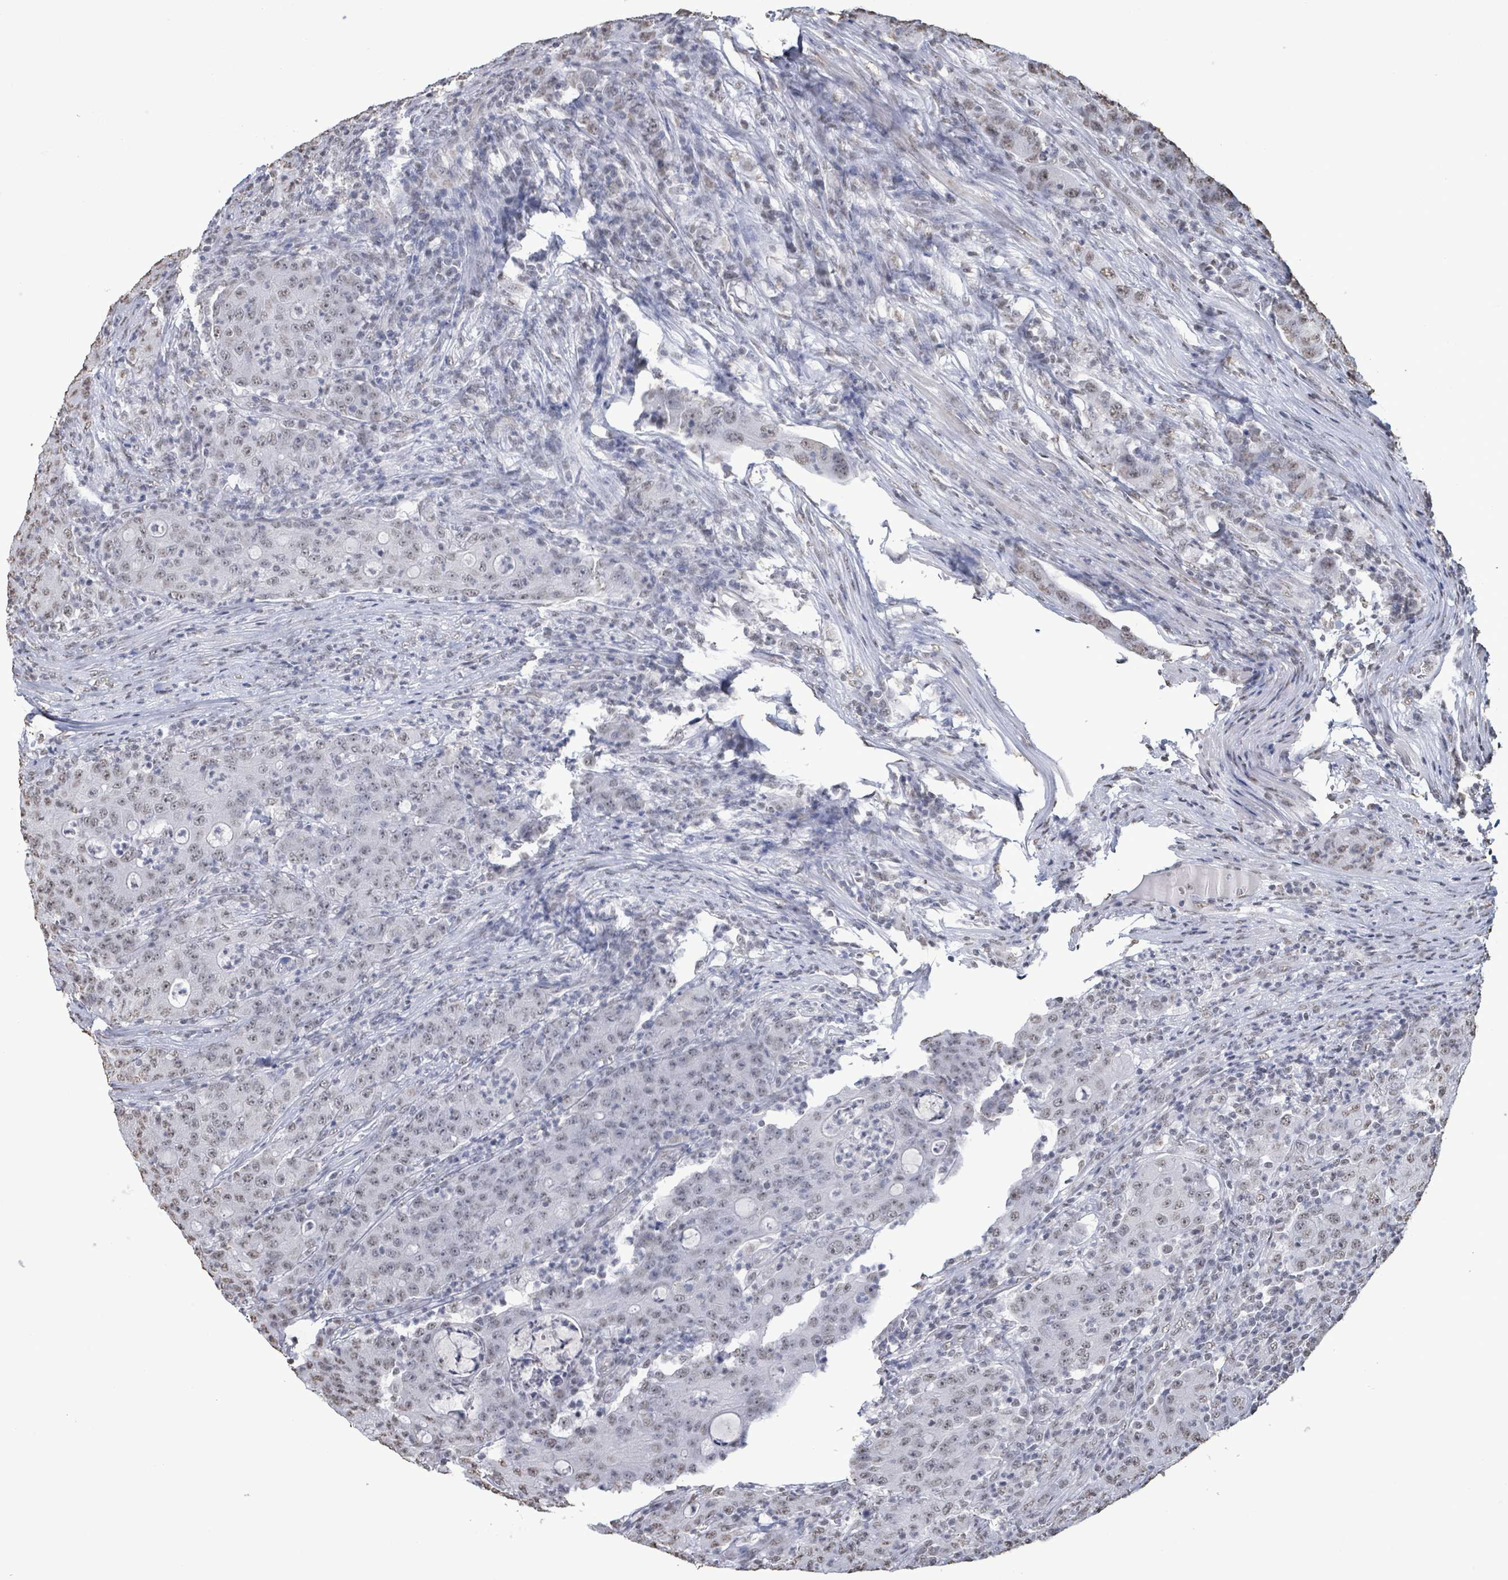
{"staining": {"intensity": "weak", "quantity": ">75%", "location": "nuclear"}, "tissue": "colorectal cancer", "cell_type": "Tumor cells", "image_type": "cancer", "snomed": [{"axis": "morphology", "description": "Adenocarcinoma, NOS"}, {"axis": "topography", "description": "Colon"}], "caption": "Colorectal cancer (adenocarcinoma) was stained to show a protein in brown. There is low levels of weak nuclear positivity in about >75% of tumor cells.", "gene": "SAMD14", "patient": {"sex": "male", "age": 83}}